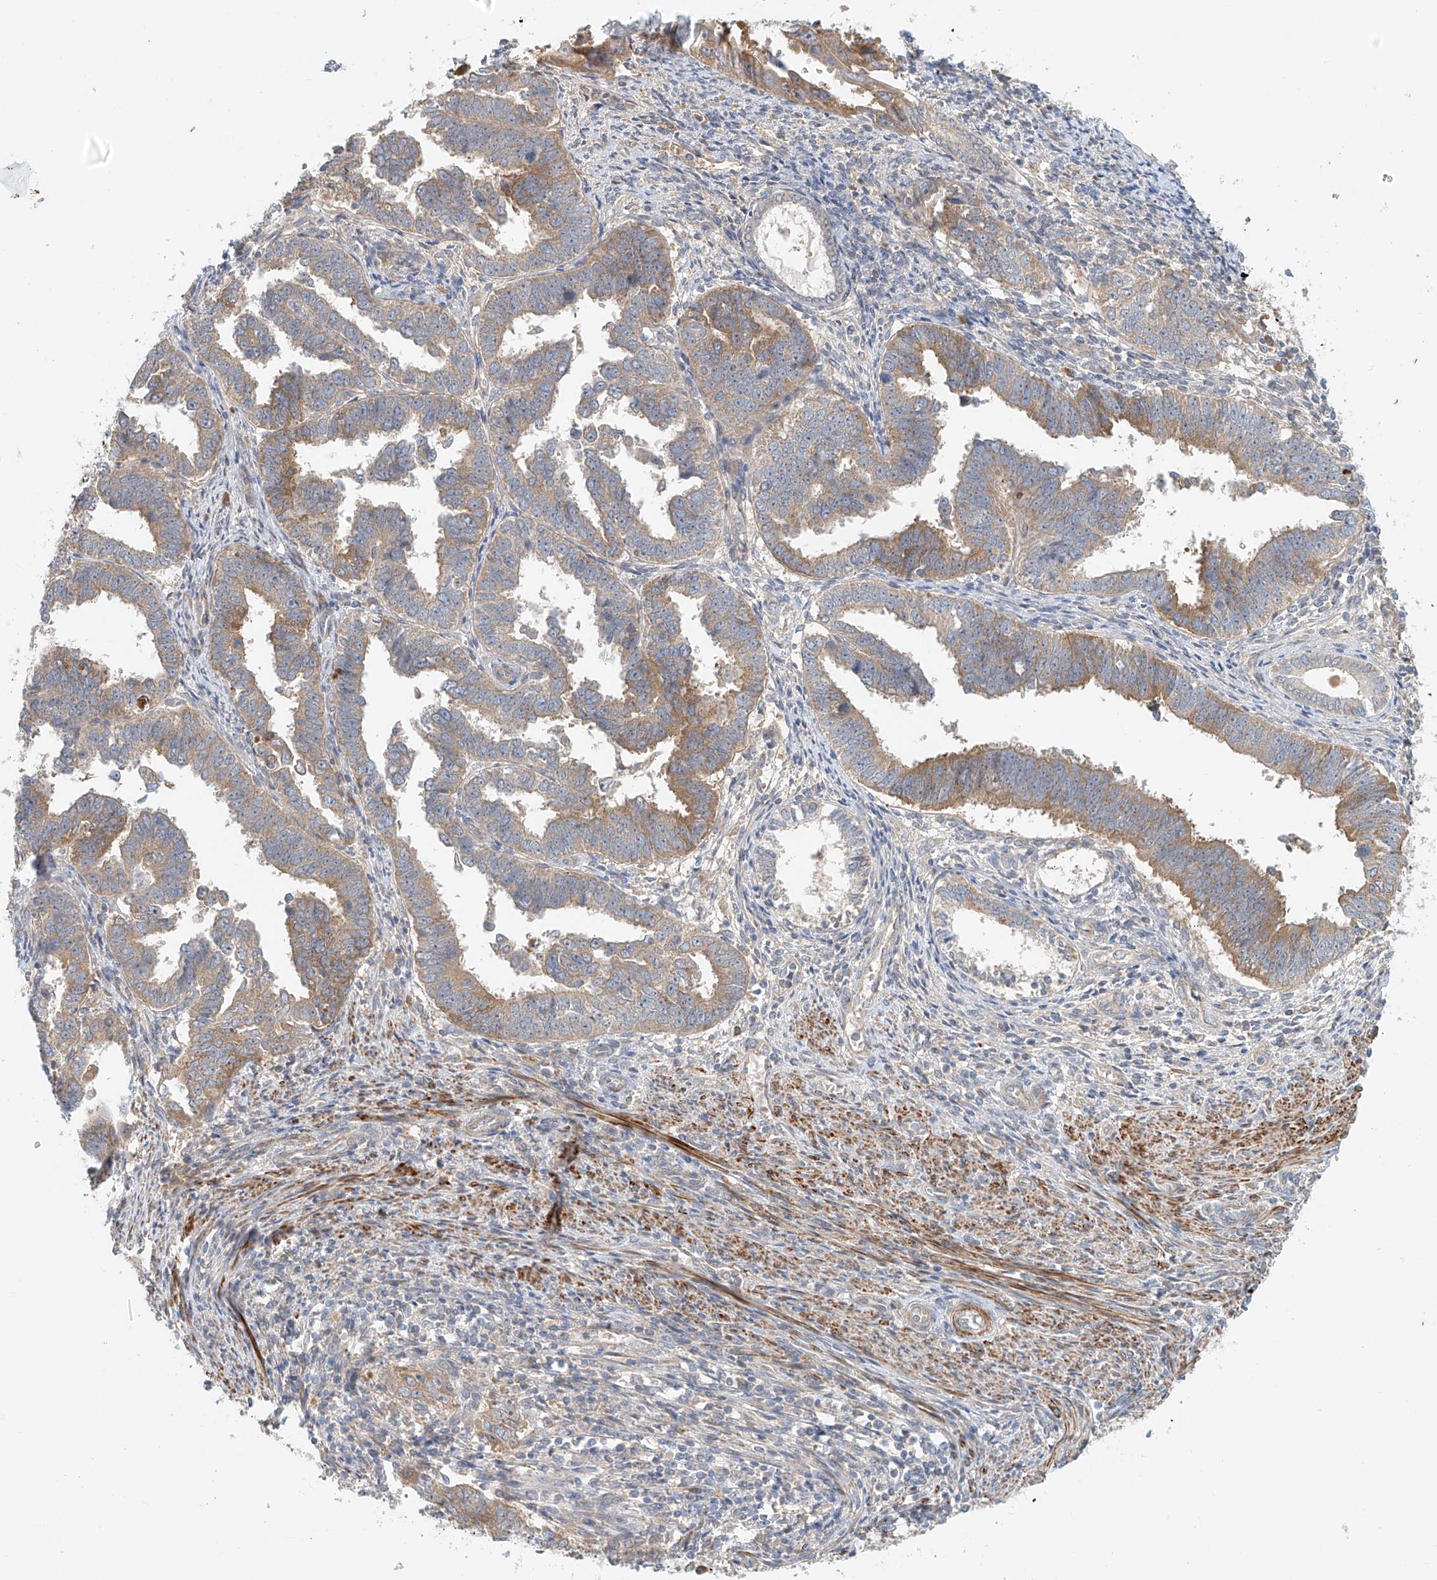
{"staining": {"intensity": "moderate", "quantity": "25%-75%", "location": "cytoplasmic/membranous"}, "tissue": "endometrial cancer", "cell_type": "Tumor cells", "image_type": "cancer", "snomed": [{"axis": "morphology", "description": "Adenocarcinoma, NOS"}, {"axis": "topography", "description": "Endometrium"}], "caption": "Protein analysis of endometrial cancer (adenocarcinoma) tissue exhibits moderate cytoplasmic/membranous positivity in approximately 25%-75% of tumor cells. (Stains: DAB in brown, nuclei in blue, Microscopy: brightfield microscopy at high magnification).", "gene": "LYRM9", "patient": {"sex": "female", "age": 75}}